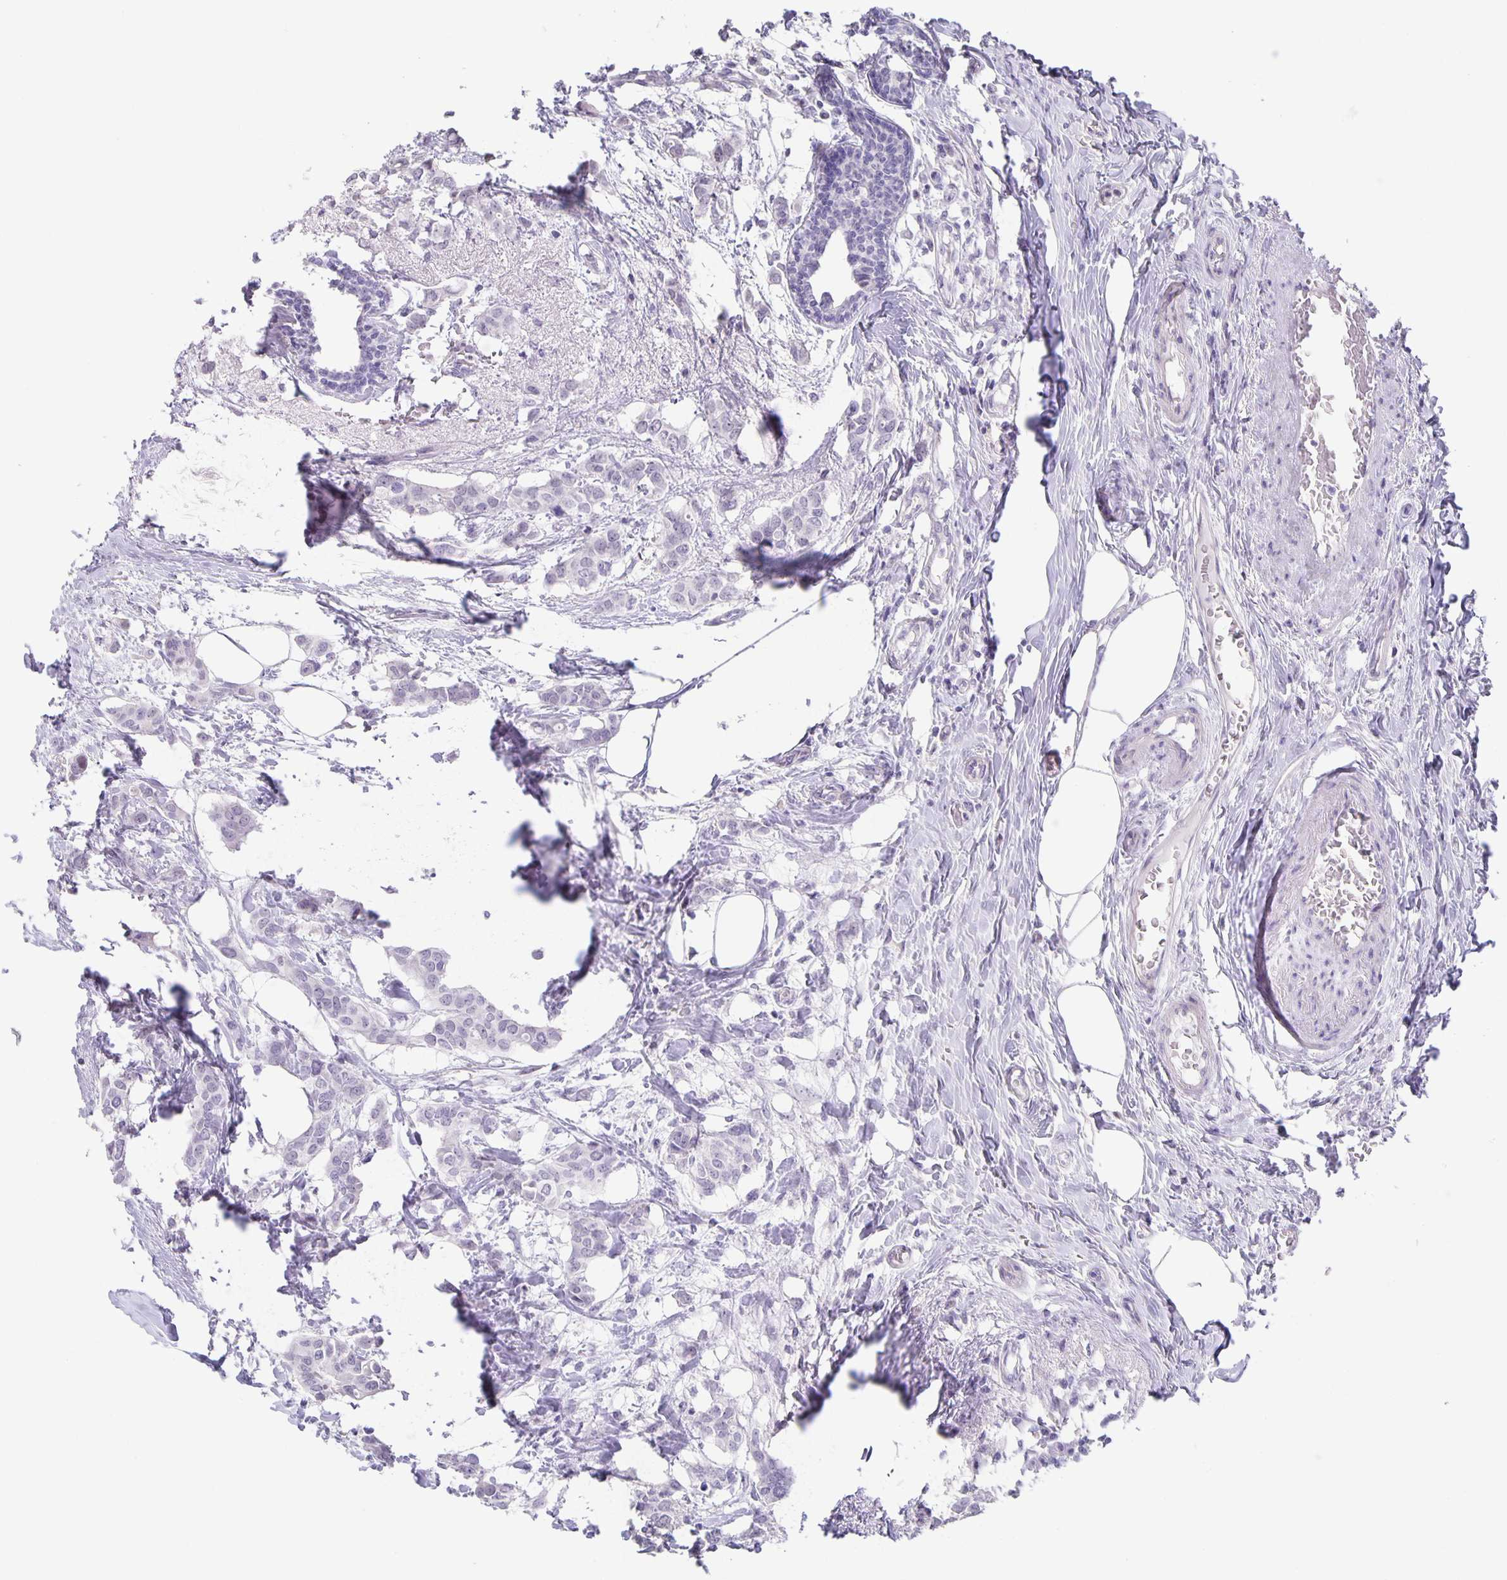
{"staining": {"intensity": "negative", "quantity": "none", "location": "none"}, "tissue": "breast cancer", "cell_type": "Tumor cells", "image_type": "cancer", "snomed": [{"axis": "morphology", "description": "Duct carcinoma"}, {"axis": "topography", "description": "Breast"}], "caption": "High magnification brightfield microscopy of breast intraductal carcinoma stained with DAB (brown) and counterstained with hematoxylin (blue): tumor cells show no significant expression.", "gene": "PHRF1", "patient": {"sex": "female", "age": 62}}